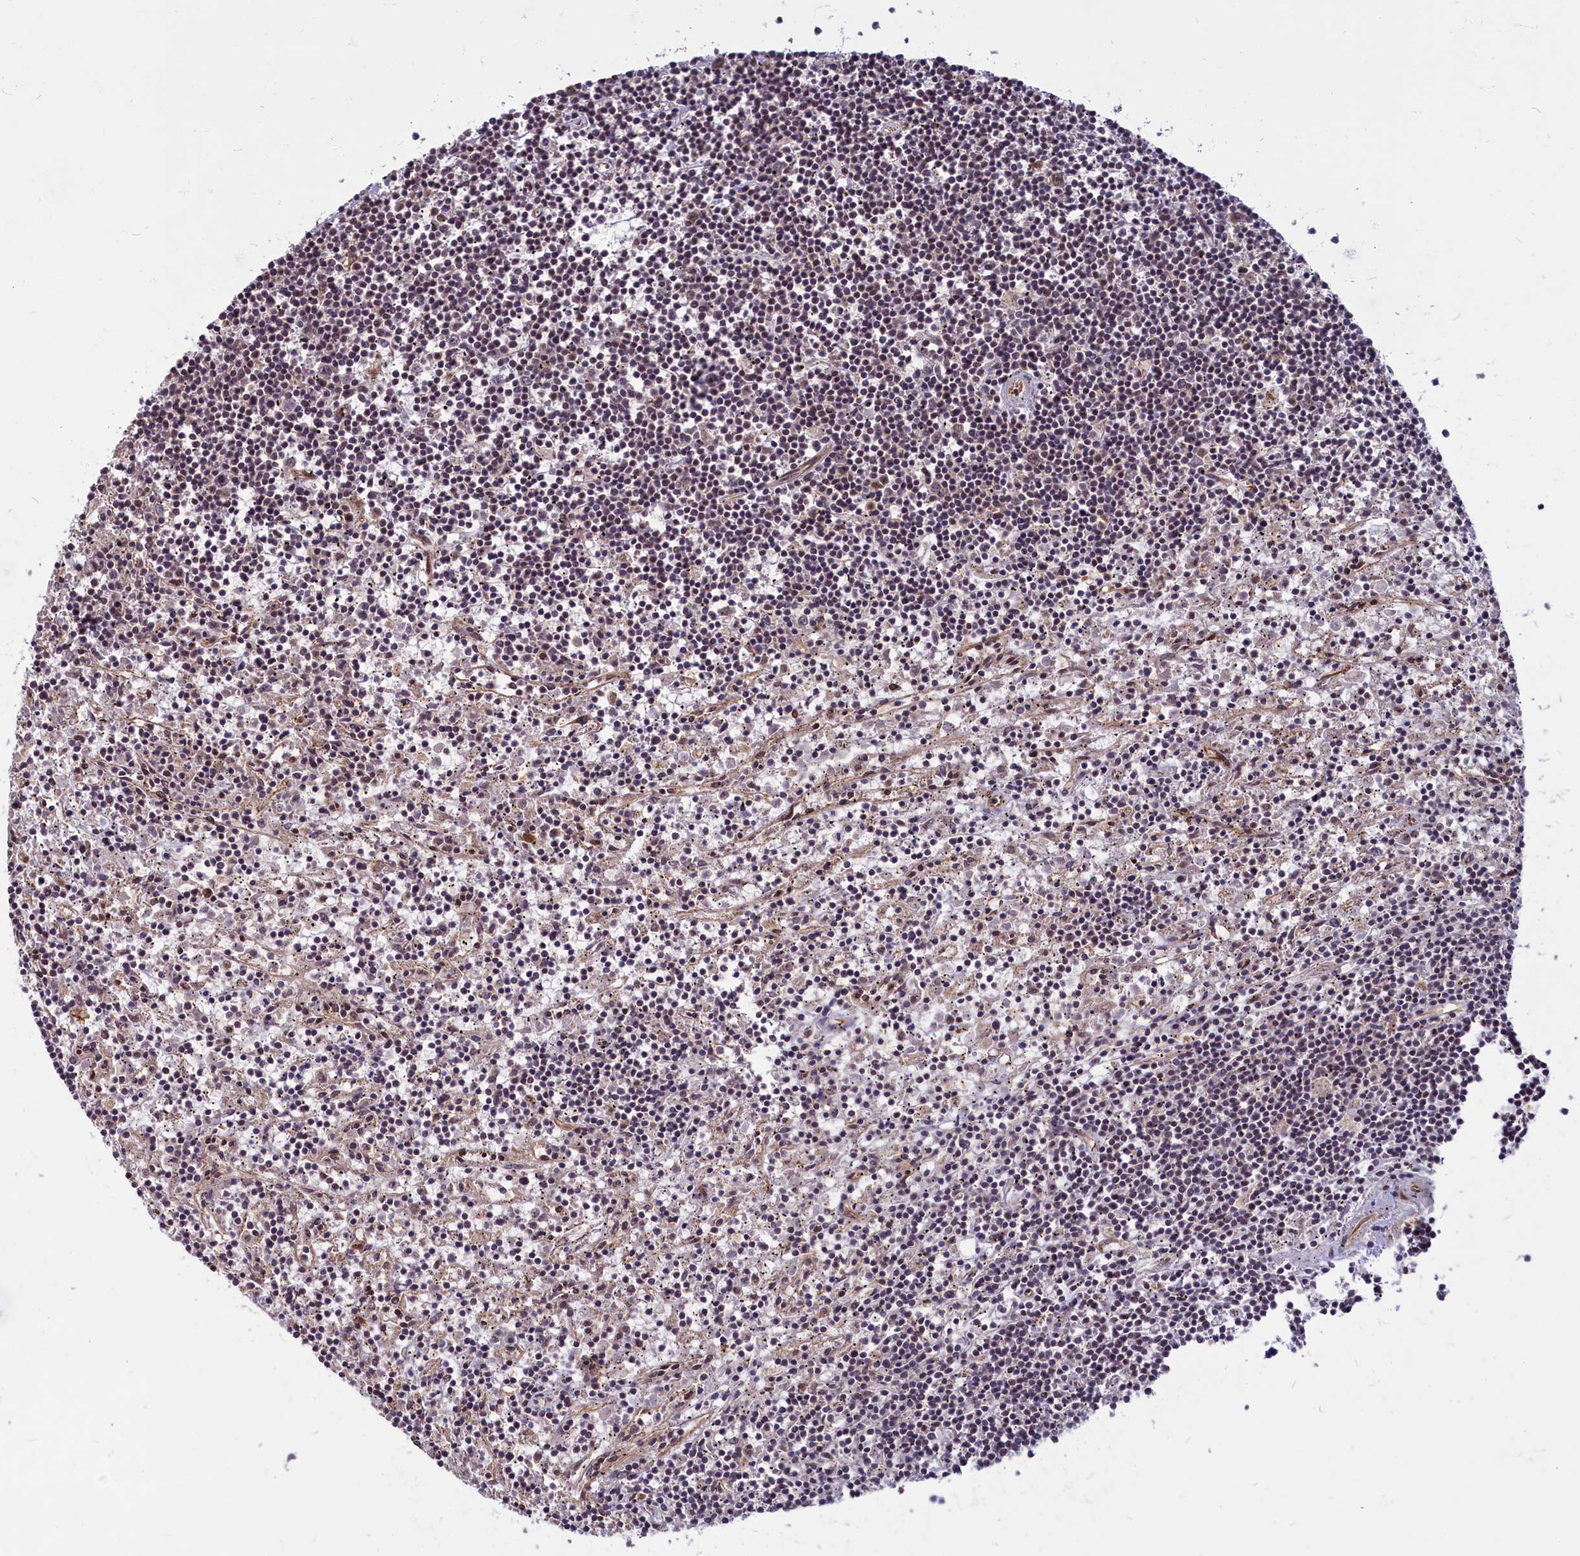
{"staining": {"intensity": "negative", "quantity": "none", "location": "none"}, "tissue": "lymphoma", "cell_type": "Tumor cells", "image_type": "cancer", "snomed": [{"axis": "morphology", "description": "Malignant lymphoma, non-Hodgkin's type, Low grade"}, {"axis": "topography", "description": "Spleen"}], "caption": "An immunohistochemistry photomicrograph of lymphoma is shown. There is no staining in tumor cells of lymphoma. (IHC, brightfield microscopy, high magnification).", "gene": "MYCBP", "patient": {"sex": "male", "age": 76}}